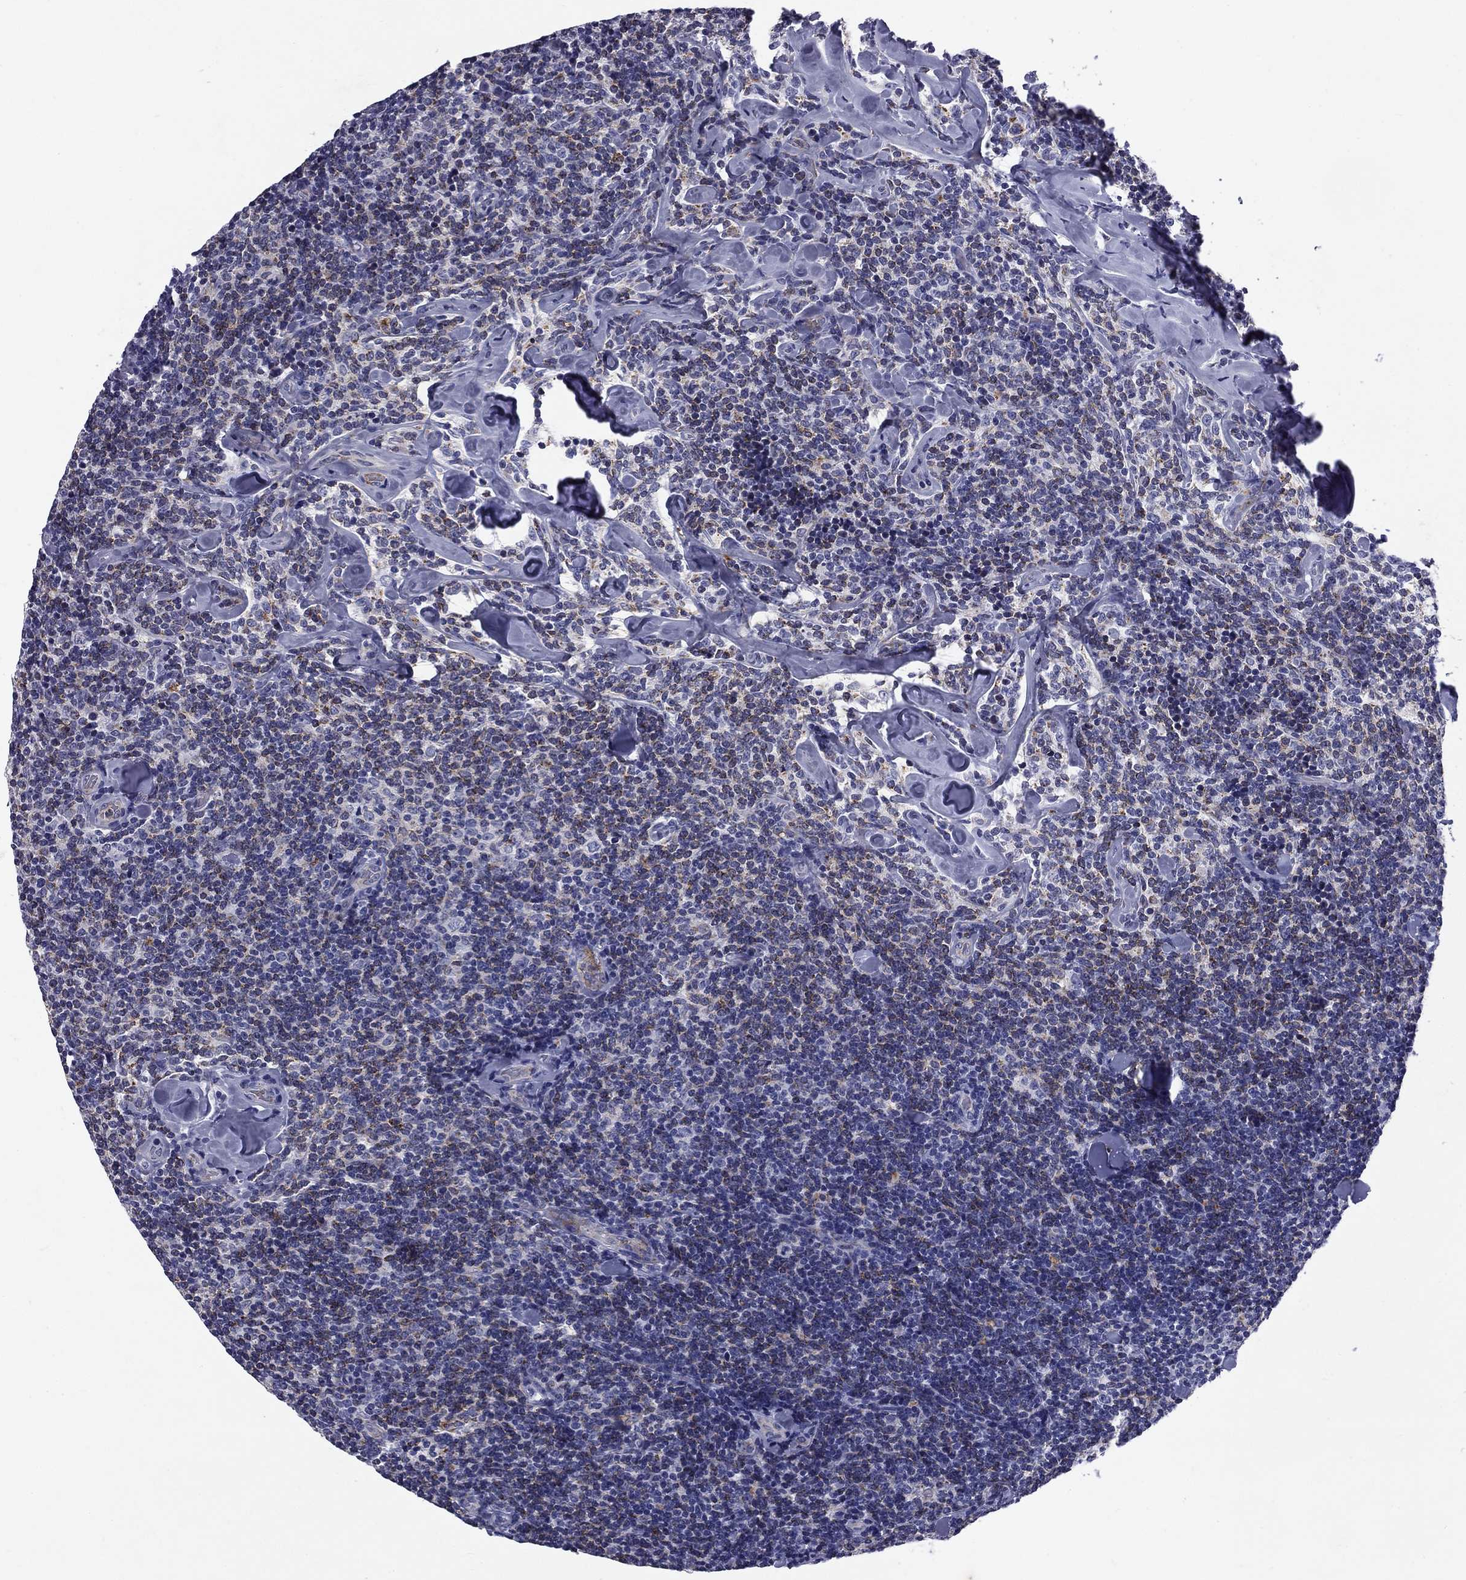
{"staining": {"intensity": "negative", "quantity": "none", "location": "none"}, "tissue": "lymphoma", "cell_type": "Tumor cells", "image_type": "cancer", "snomed": [{"axis": "morphology", "description": "Malignant lymphoma, non-Hodgkin's type, Low grade"}, {"axis": "topography", "description": "Lymph node"}], "caption": "Histopathology image shows no protein positivity in tumor cells of low-grade malignant lymphoma, non-Hodgkin's type tissue. (Brightfield microscopy of DAB (3,3'-diaminobenzidine) IHC at high magnification).", "gene": "MADCAM1", "patient": {"sex": "female", "age": 56}}